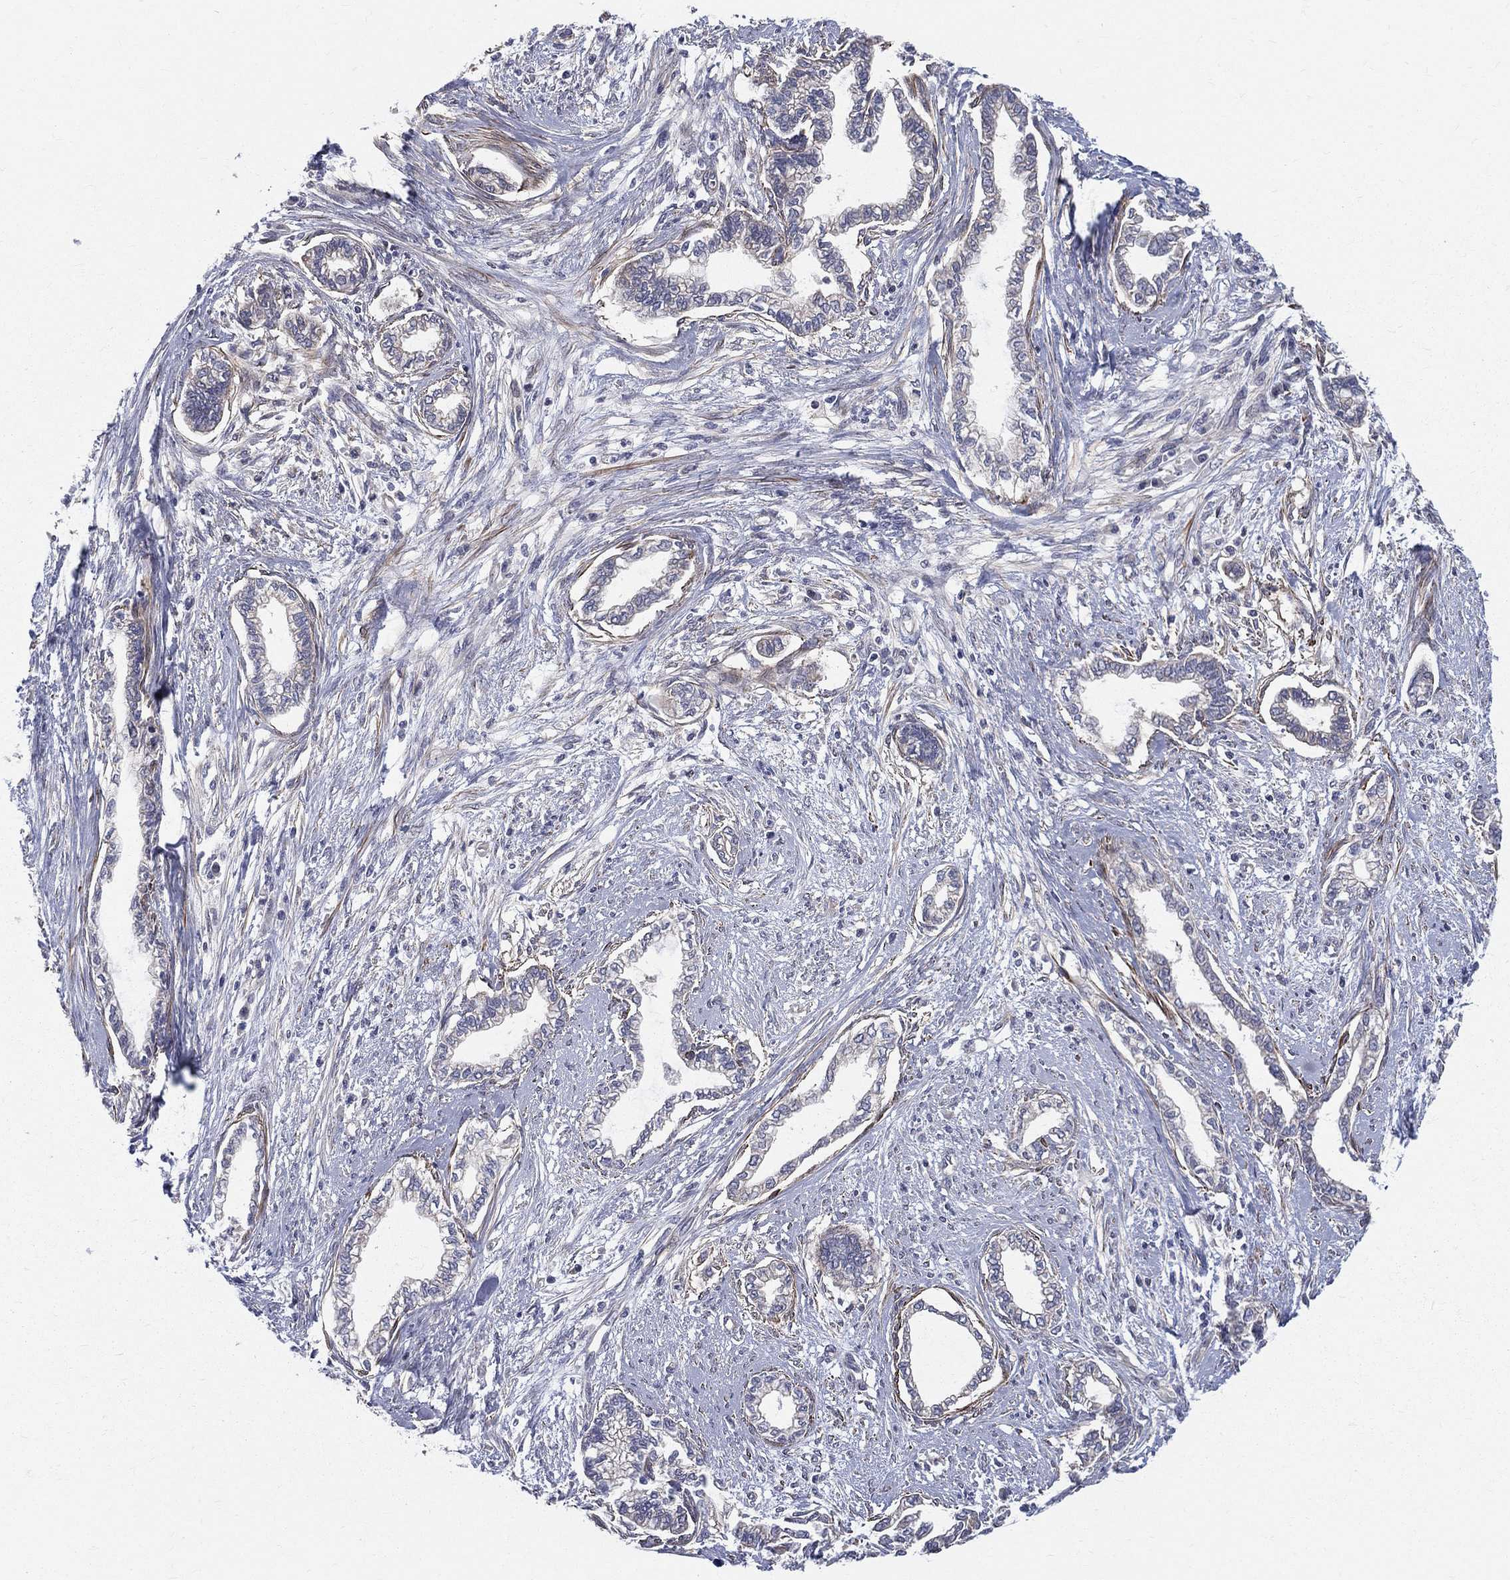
{"staining": {"intensity": "negative", "quantity": "none", "location": "none"}, "tissue": "cervical cancer", "cell_type": "Tumor cells", "image_type": "cancer", "snomed": [{"axis": "morphology", "description": "Adenocarcinoma, NOS"}, {"axis": "topography", "description": "Cervix"}], "caption": "There is no significant positivity in tumor cells of adenocarcinoma (cervical).", "gene": "POMZP3", "patient": {"sex": "female", "age": 62}}